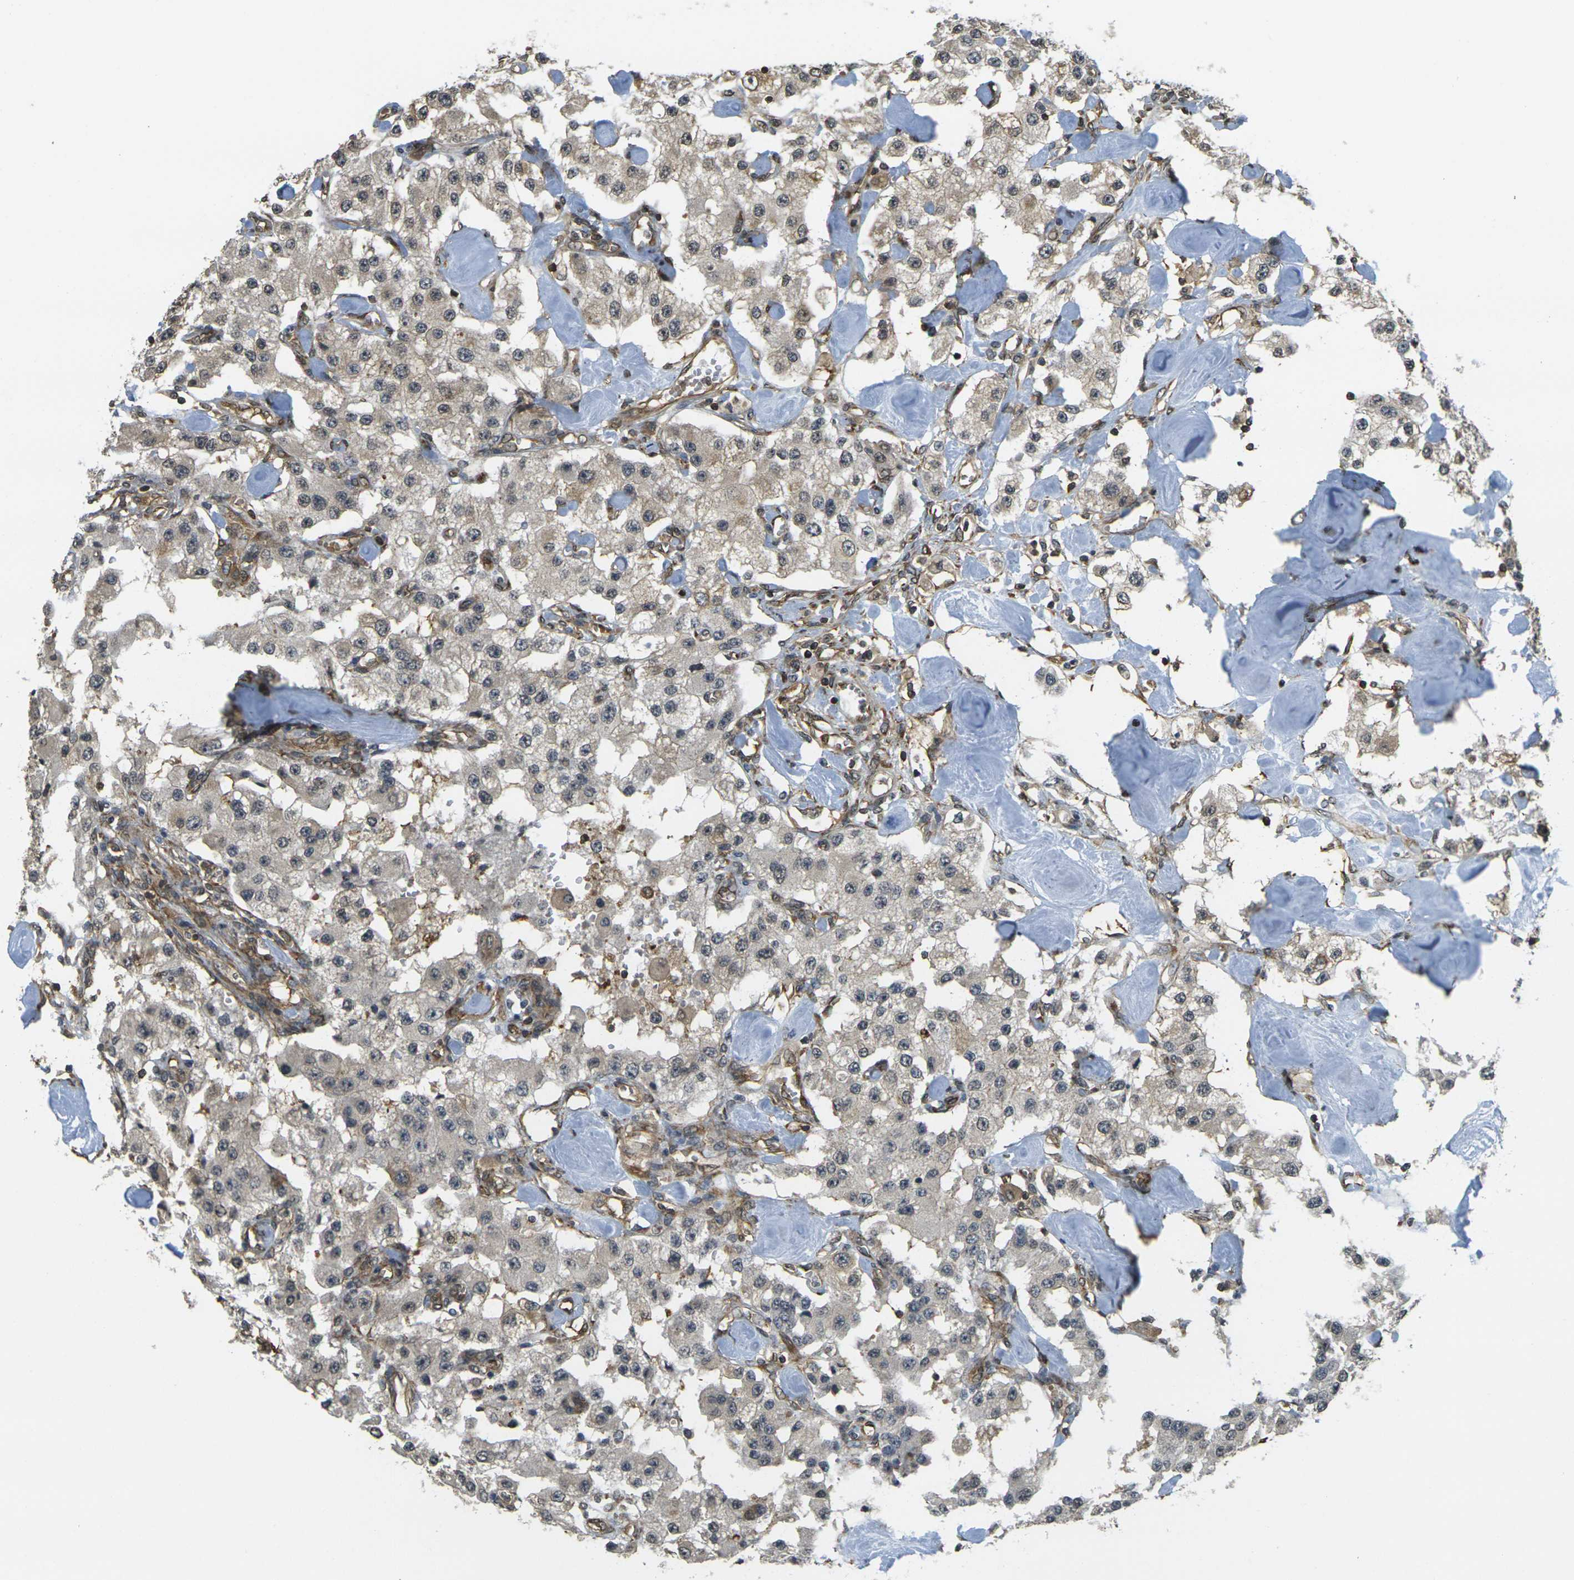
{"staining": {"intensity": "weak", "quantity": ">75%", "location": "cytoplasmic/membranous"}, "tissue": "carcinoid", "cell_type": "Tumor cells", "image_type": "cancer", "snomed": [{"axis": "morphology", "description": "Carcinoid, malignant, NOS"}, {"axis": "topography", "description": "Pancreas"}], "caption": "Immunohistochemistry (IHC) of human malignant carcinoid reveals low levels of weak cytoplasmic/membranous positivity in about >75% of tumor cells.", "gene": "CAST", "patient": {"sex": "male", "age": 41}}